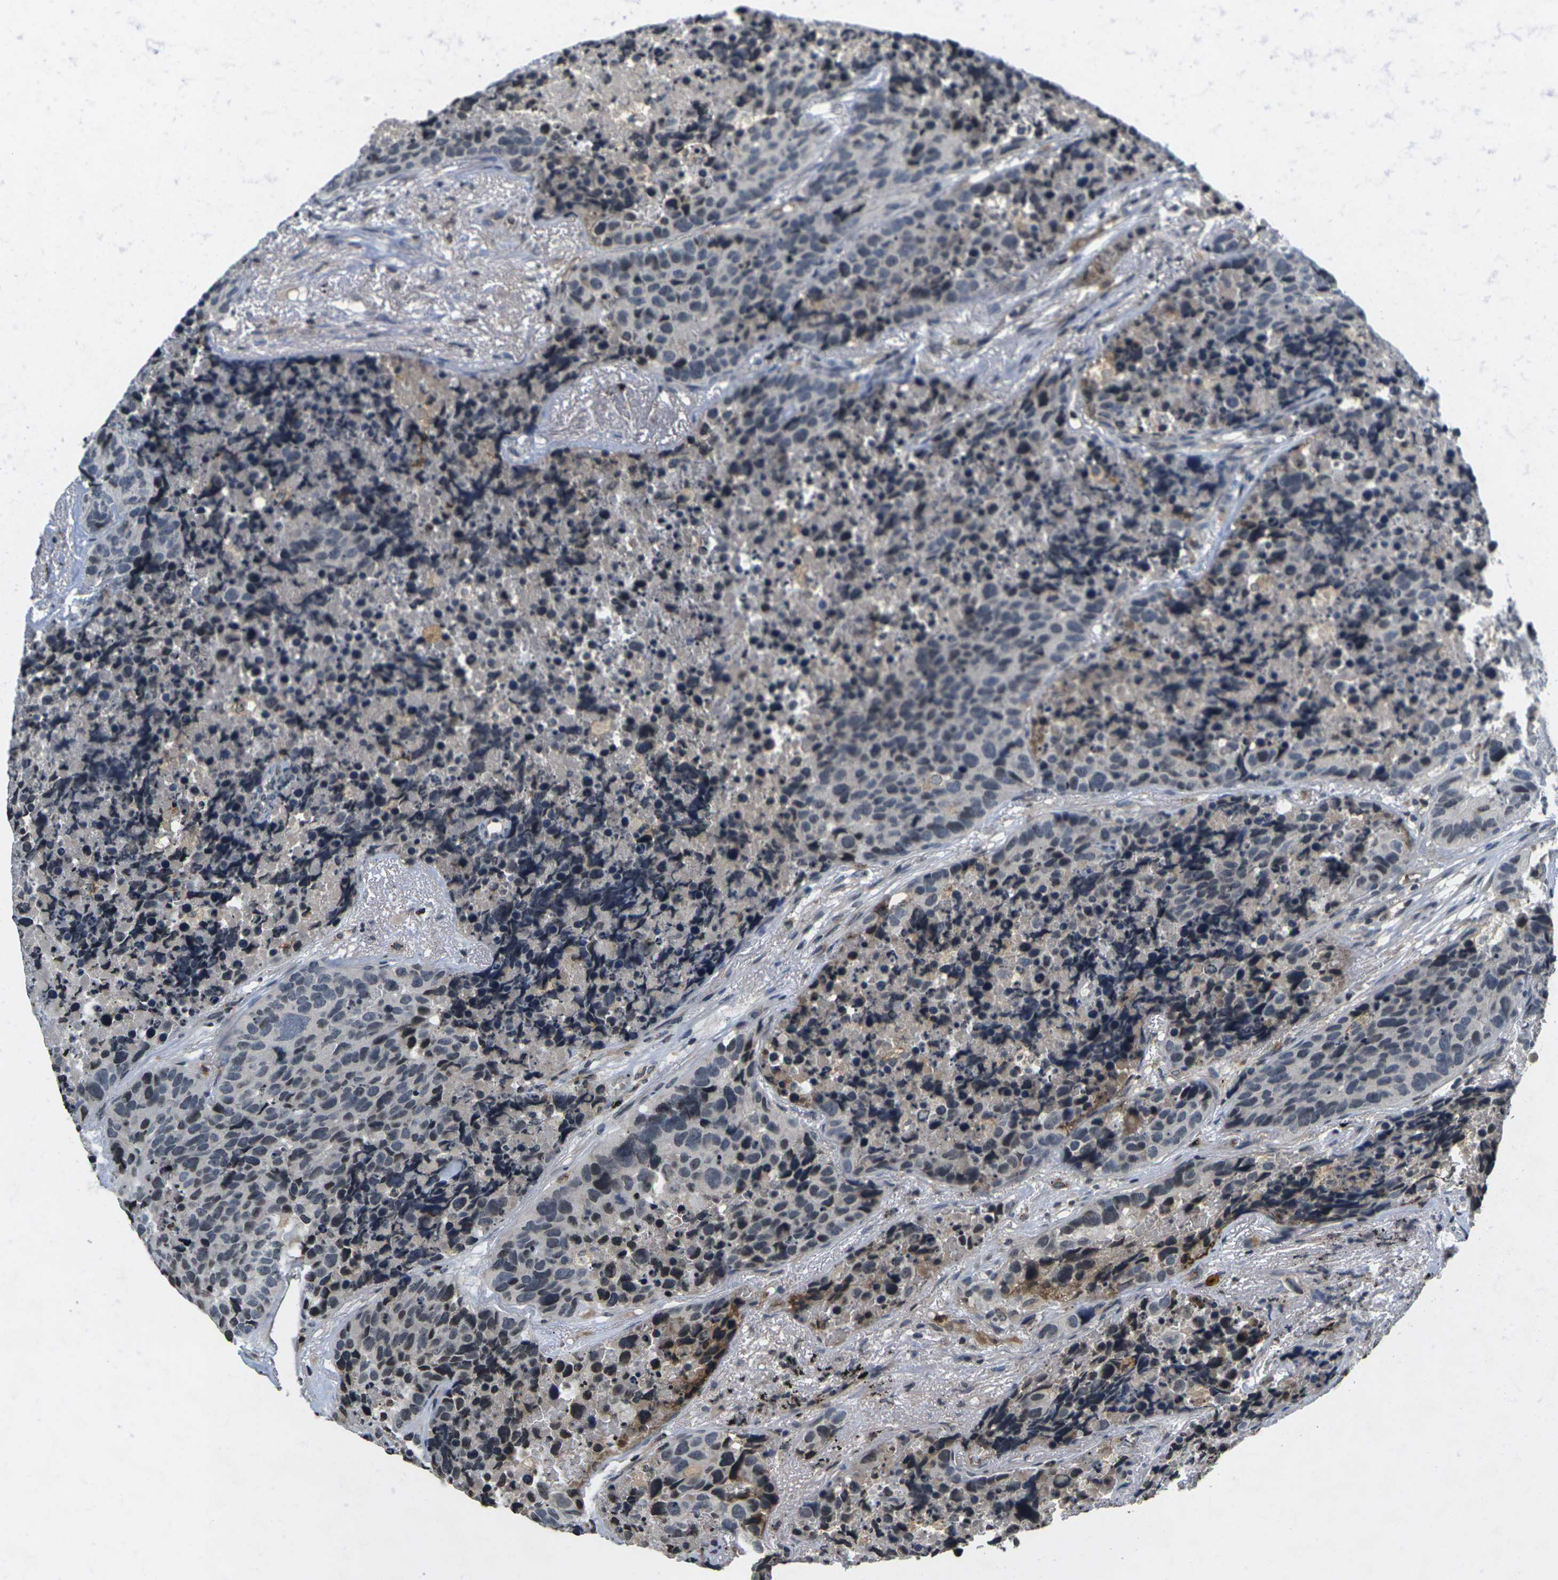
{"staining": {"intensity": "negative", "quantity": "none", "location": "none"}, "tissue": "carcinoid", "cell_type": "Tumor cells", "image_type": "cancer", "snomed": [{"axis": "morphology", "description": "Carcinoid, malignant, NOS"}, {"axis": "topography", "description": "Lung"}], "caption": "Immunohistochemistry (IHC) micrograph of carcinoid (malignant) stained for a protein (brown), which shows no staining in tumor cells.", "gene": "C1QC", "patient": {"sex": "male", "age": 60}}